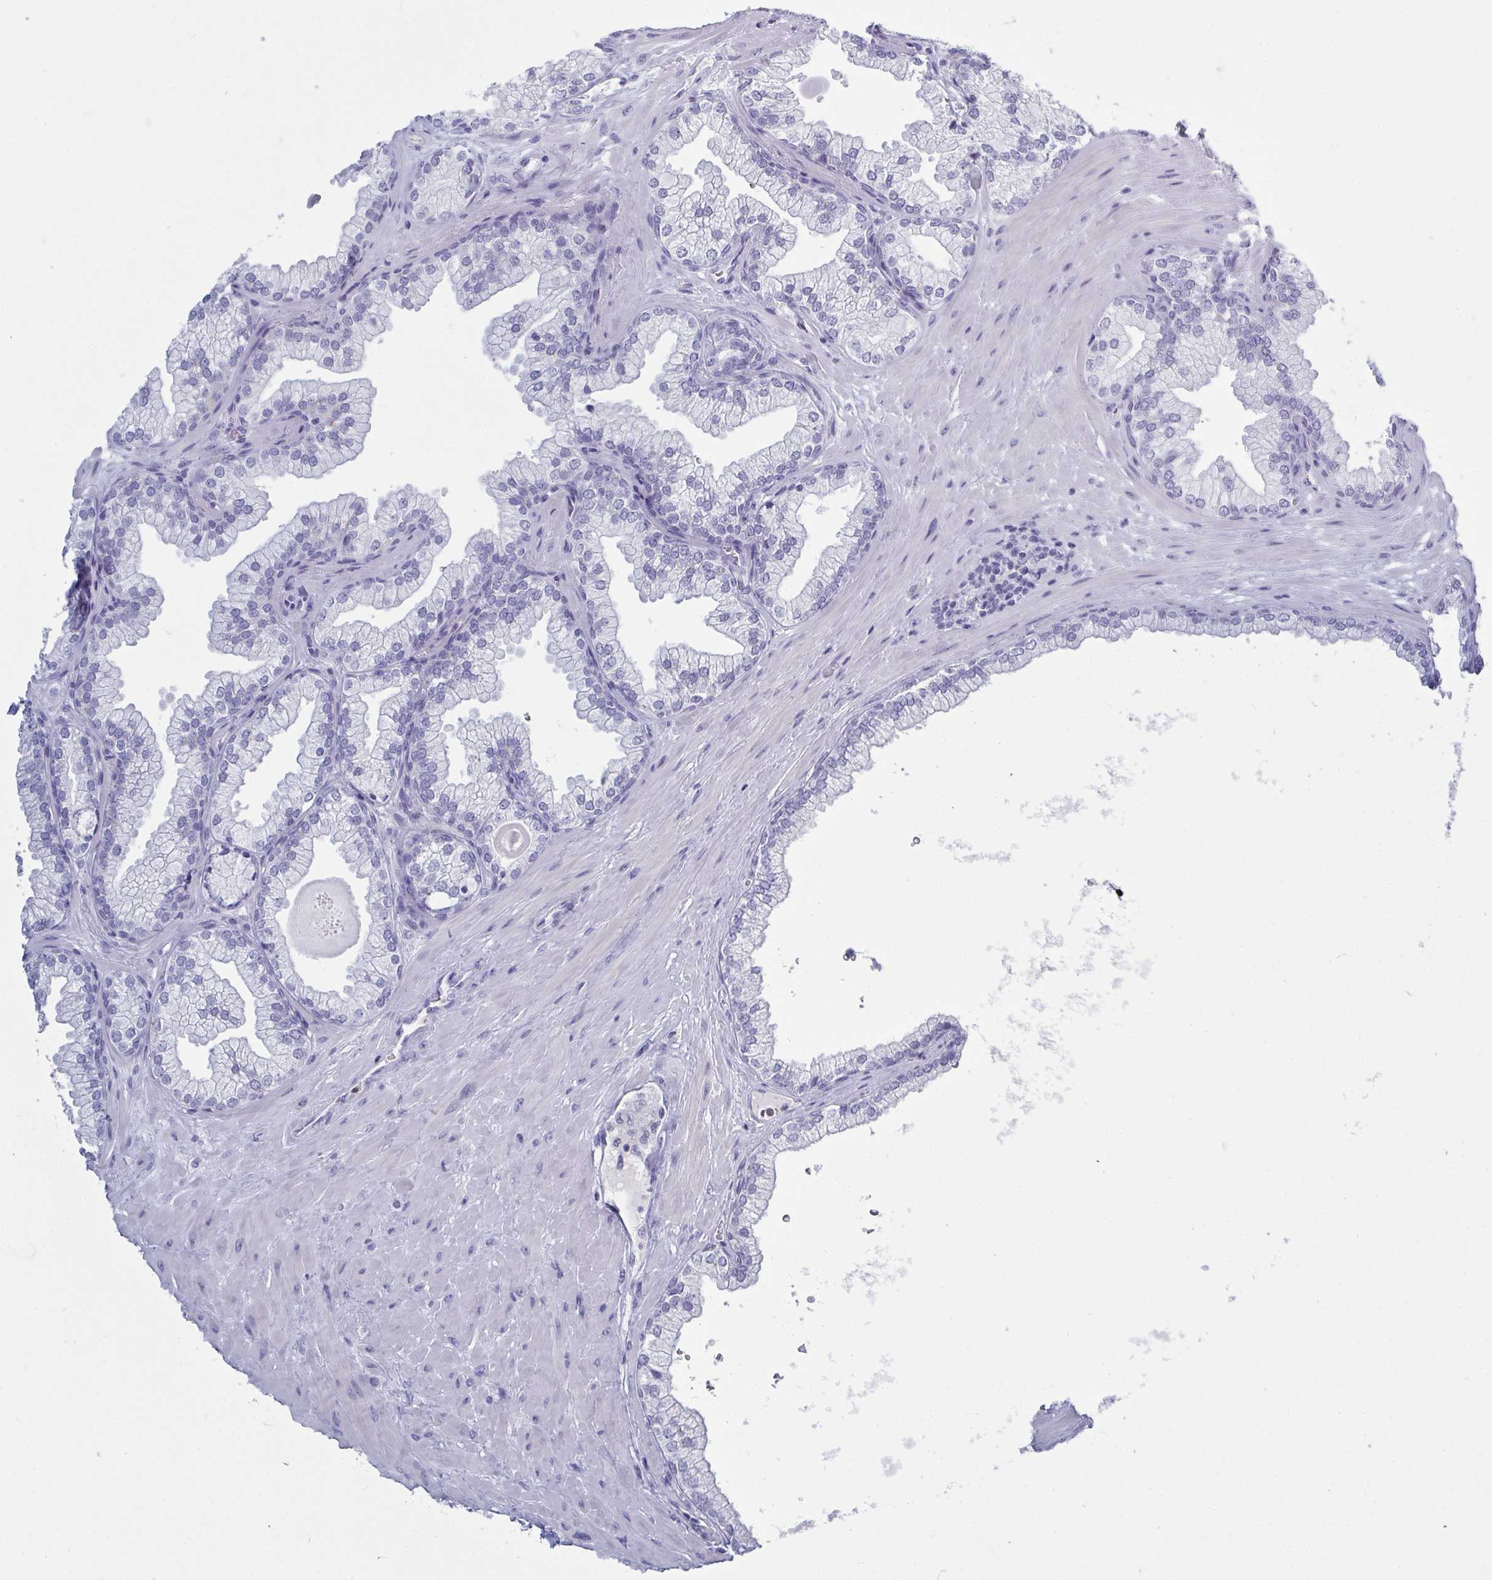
{"staining": {"intensity": "negative", "quantity": "none", "location": "none"}, "tissue": "prostate", "cell_type": "Glandular cells", "image_type": "normal", "snomed": [{"axis": "morphology", "description": "Normal tissue, NOS"}, {"axis": "topography", "description": "Prostate"}, {"axis": "topography", "description": "Peripheral nerve tissue"}], "caption": "IHC histopathology image of normal prostate: prostate stained with DAB reveals no significant protein positivity in glandular cells. (Immunohistochemistry, brightfield microscopy, high magnification).", "gene": "SERPINB10", "patient": {"sex": "male", "age": 61}}